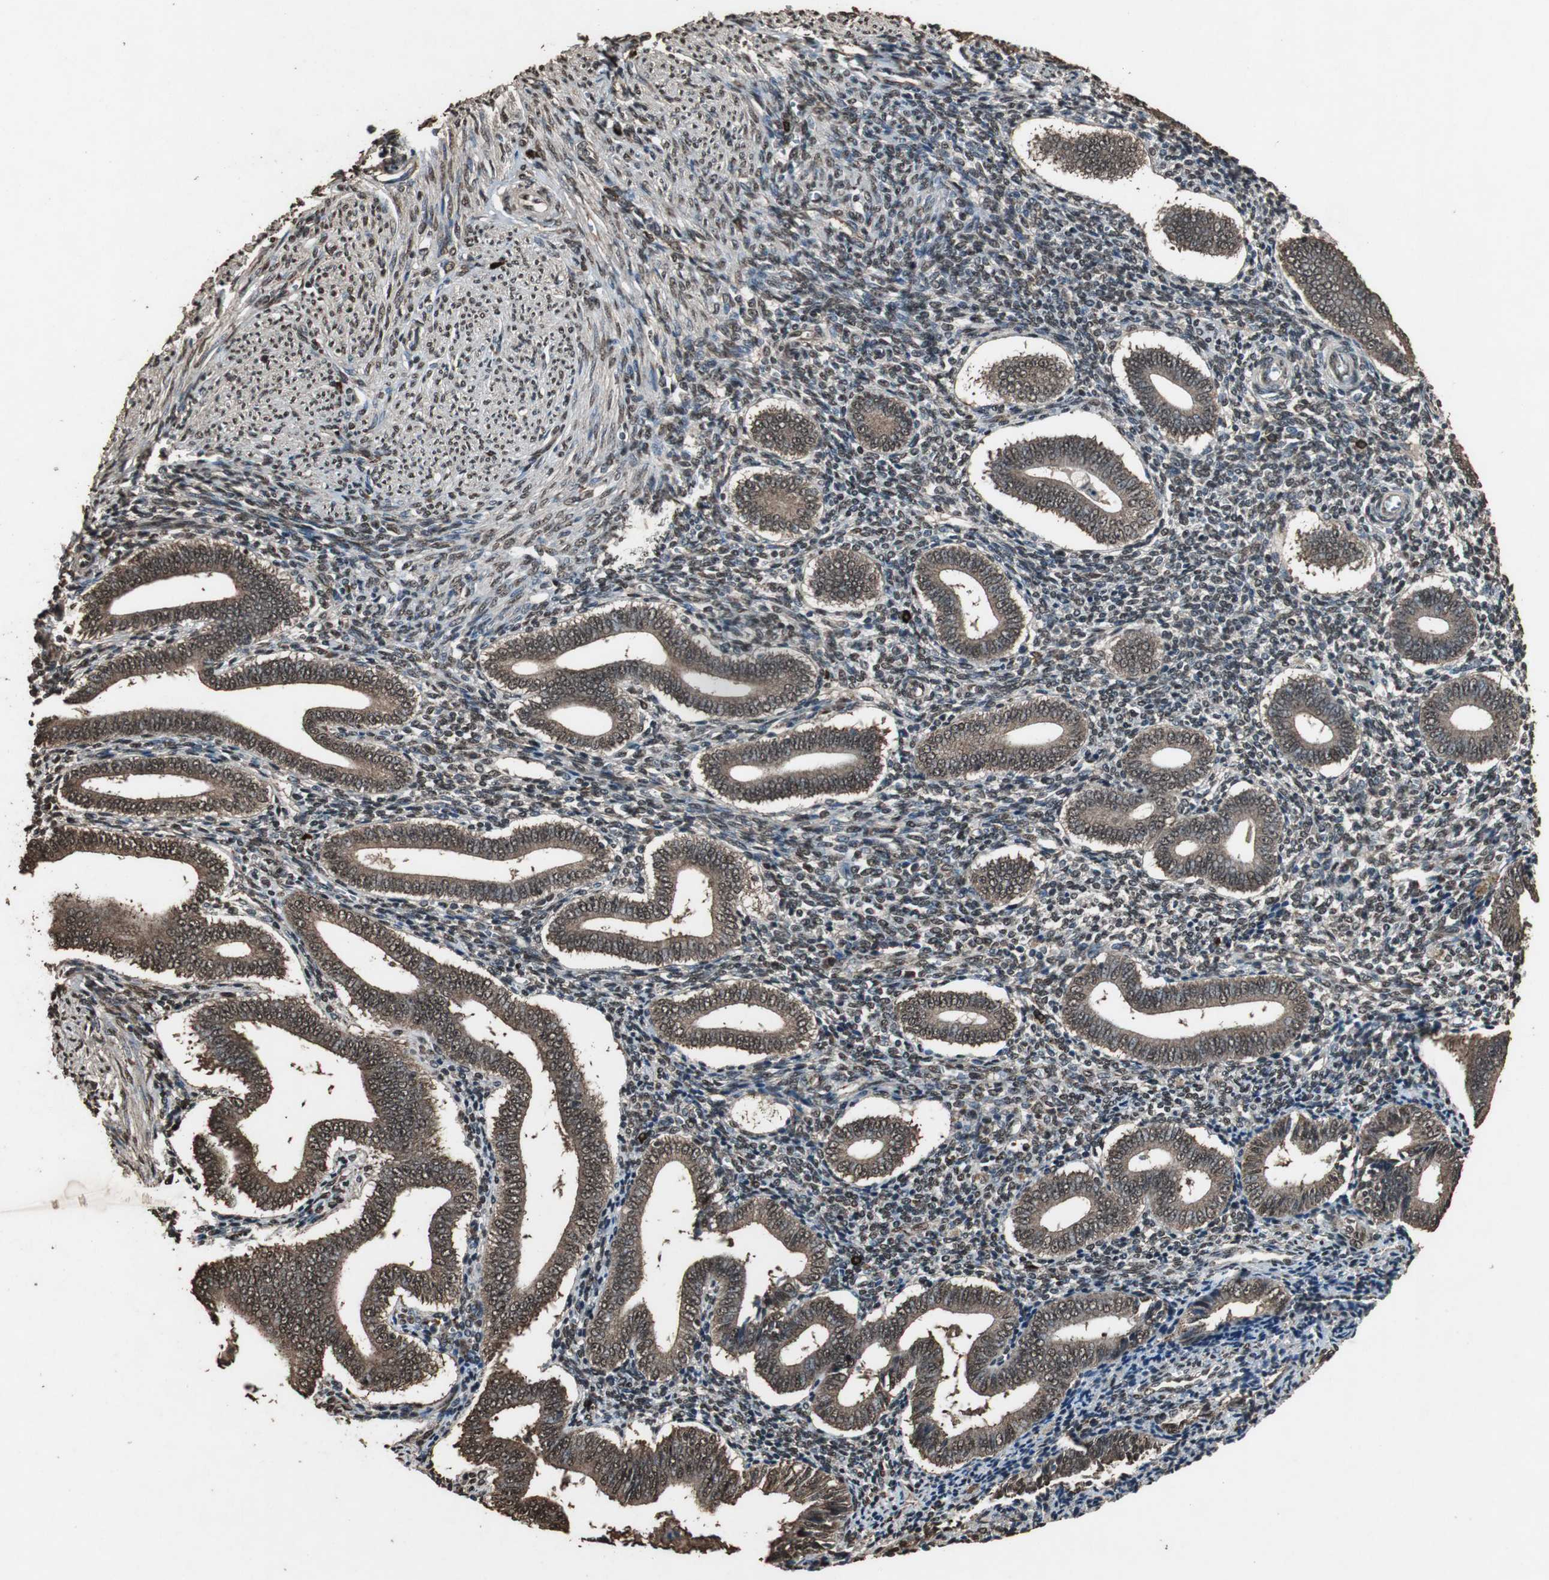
{"staining": {"intensity": "strong", "quantity": ">75%", "location": "nuclear"}, "tissue": "endometrium", "cell_type": "Cells in endometrial stroma", "image_type": "normal", "snomed": [{"axis": "morphology", "description": "Normal tissue, NOS"}, {"axis": "topography", "description": "Uterus"}, {"axis": "topography", "description": "Endometrium"}], "caption": "Immunohistochemistry photomicrograph of normal endometrium: endometrium stained using IHC reveals high levels of strong protein expression localized specifically in the nuclear of cells in endometrial stroma, appearing as a nuclear brown color.", "gene": "PPP1R13B", "patient": {"sex": "female", "age": 33}}